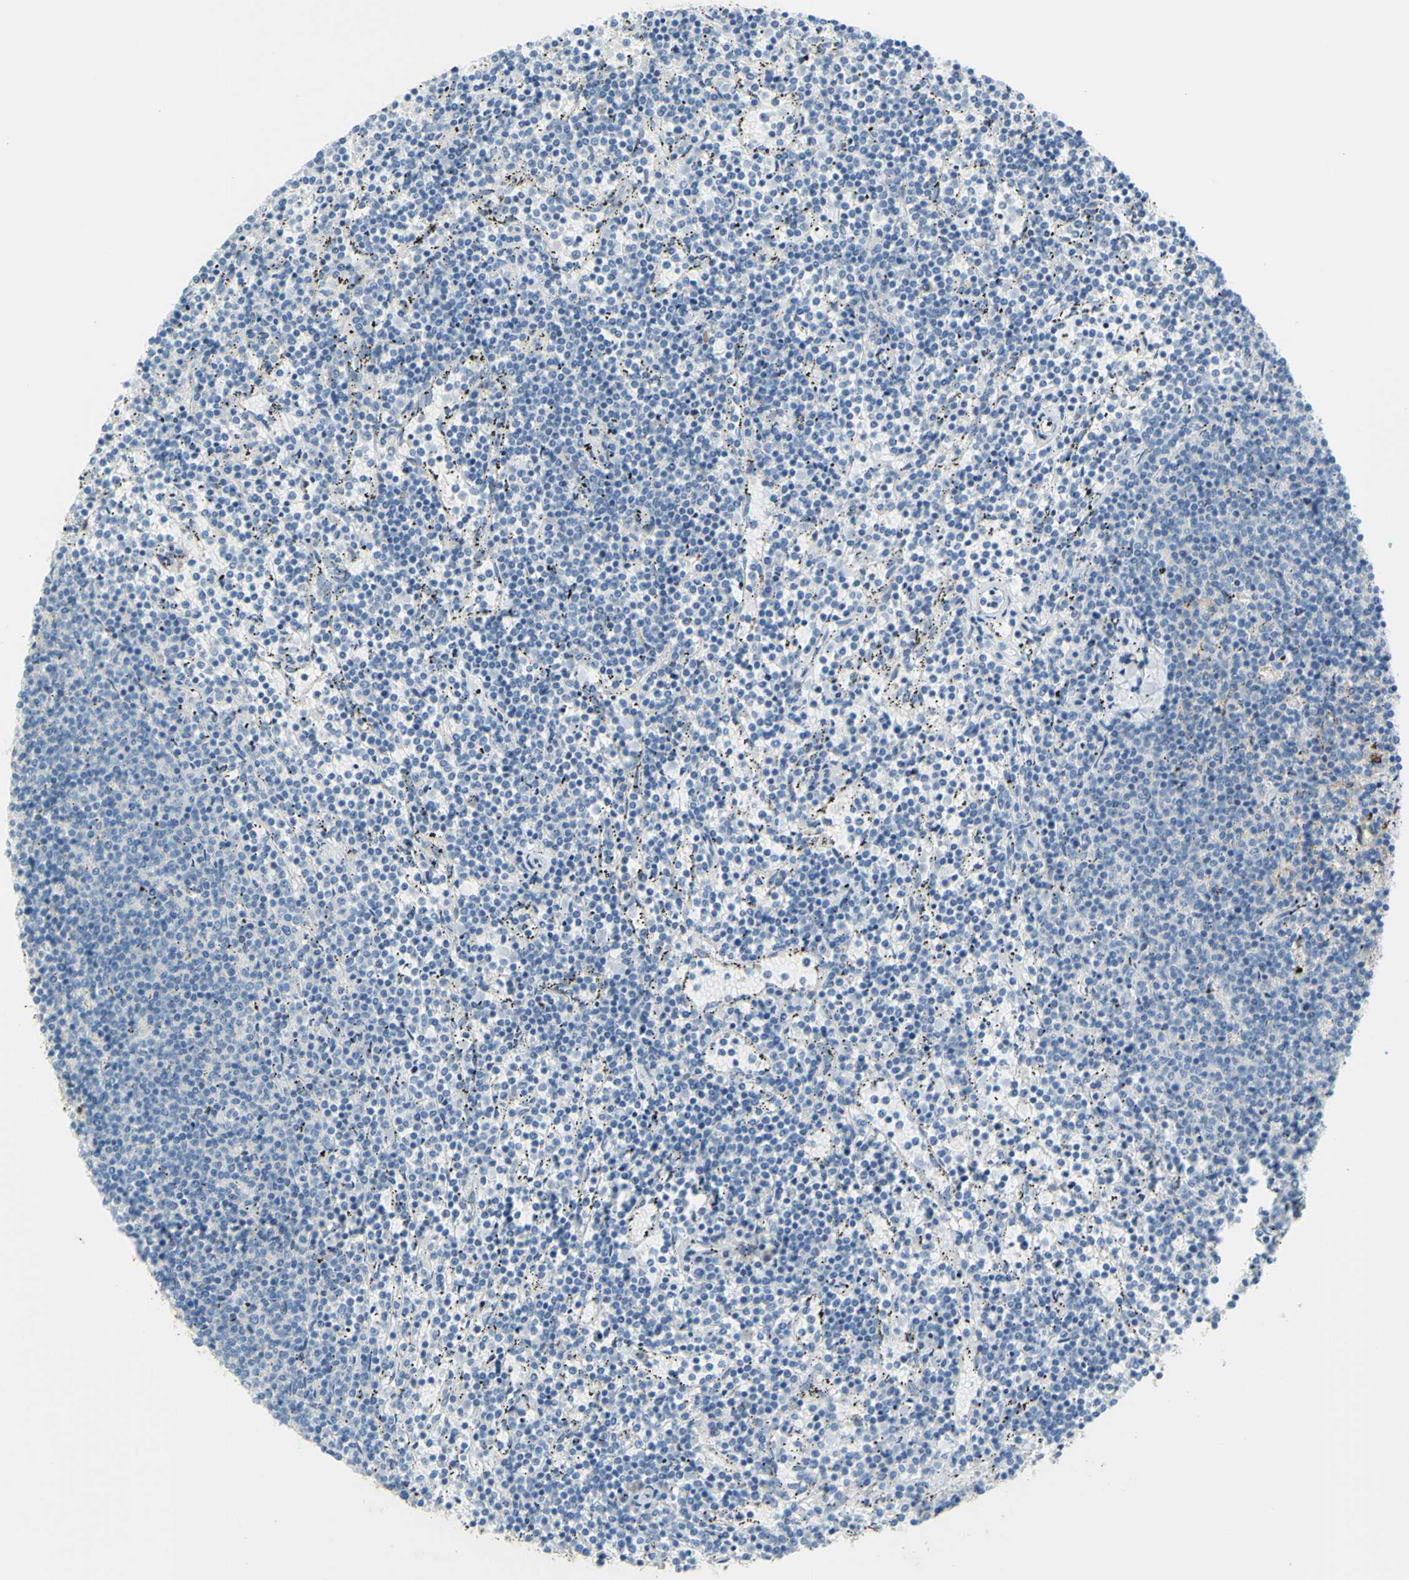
{"staining": {"intensity": "negative", "quantity": "none", "location": "none"}, "tissue": "lymphoma", "cell_type": "Tumor cells", "image_type": "cancer", "snomed": [{"axis": "morphology", "description": "Malignant lymphoma, non-Hodgkin's type, Low grade"}, {"axis": "topography", "description": "Spleen"}], "caption": "A high-resolution image shows immunohistochemistry staining of malignant lymphoma, non-Hodgkin's type (low-grade), which demonstrates no significant positivity in tumor cells.", "gene": "SLC1A2", "patient": {"sex": "female", "age": 50}}